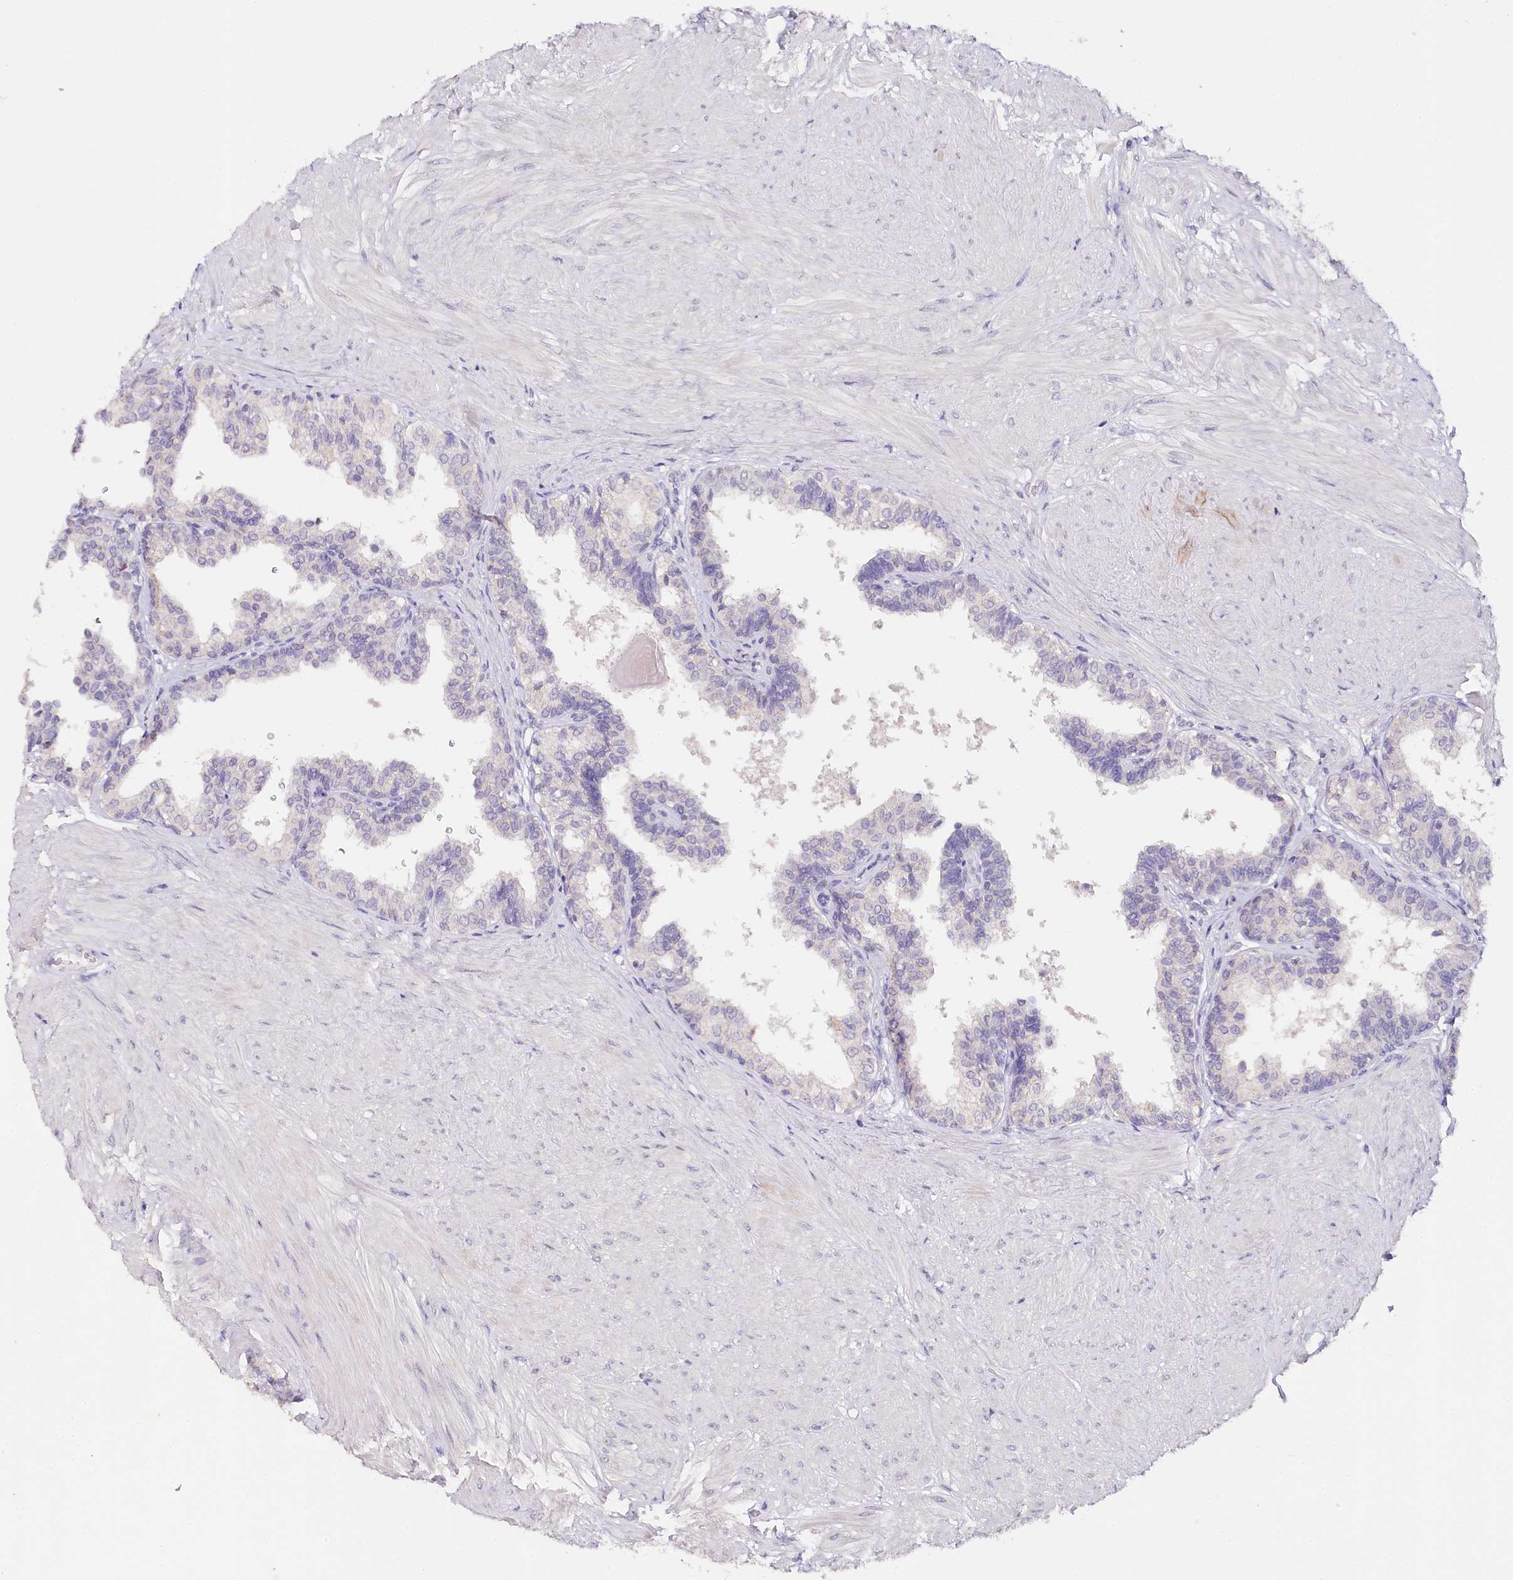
{"staining": {"intensity": "weak", "quantity": "<25%", "location": "cytoplasmic/membranous"}, "tissue": "prostate", "cell_type": "Glandular cells", "image_type": "normal", "snomed": [{"axis": "morphology", "description": "Normal tissue, NOS"}, {"axis": "topography", "description": "Prostate"}], "caption": "DAB (3,3'-diaminobenzidine) immunohistochemical staining of unremarkable human prostate displays no significant positivity in glandular cells. The staining is performed using DAB (3,3'-diaminobenzidine) brown chromogen with nuclei counter-stained in using hematoxylin.", "gene": "TP53", "patient": {"sex": "male", "age": 48}}